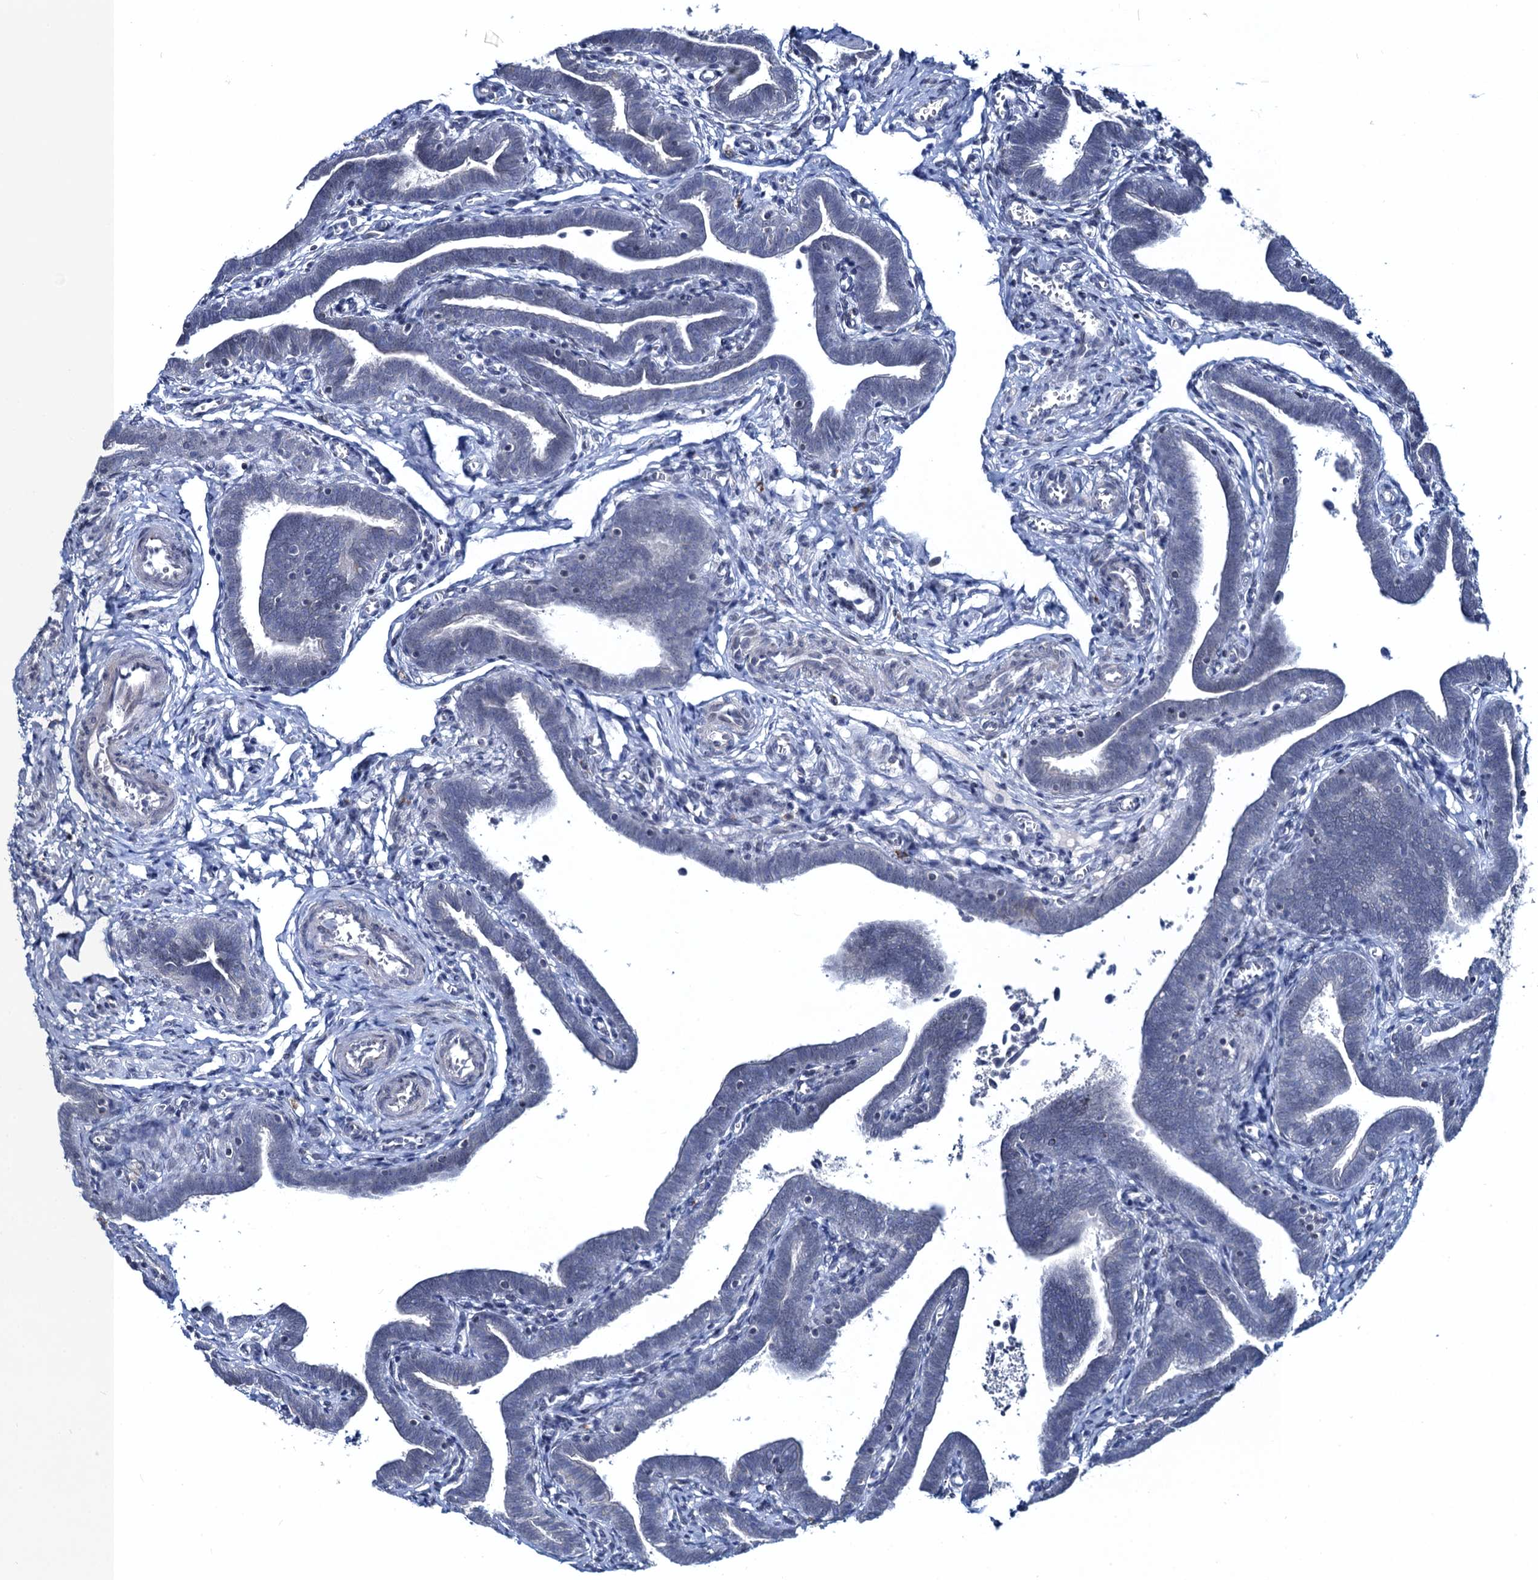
{"staining": {"intensity": "negative", "quantity": "none", "location": "none"}, "tissue": "fallopian tube", "cell_type": "Glandular cells", "image_type": "normal", "snomed": [{"axis": "morphology", "description": "Normal tissue, NOS"}, {"axis": "topography", "description": "Fallopian tube"}], "caption": "A histopathology image of human fallopian tube is negative for staining in glandular cells. The staining is performed using DAB brown chromogen with nuclei counter-stained in using hematoxylin.", "gene": "TOX3", "patient": {"sex": "female", "age": 36}}